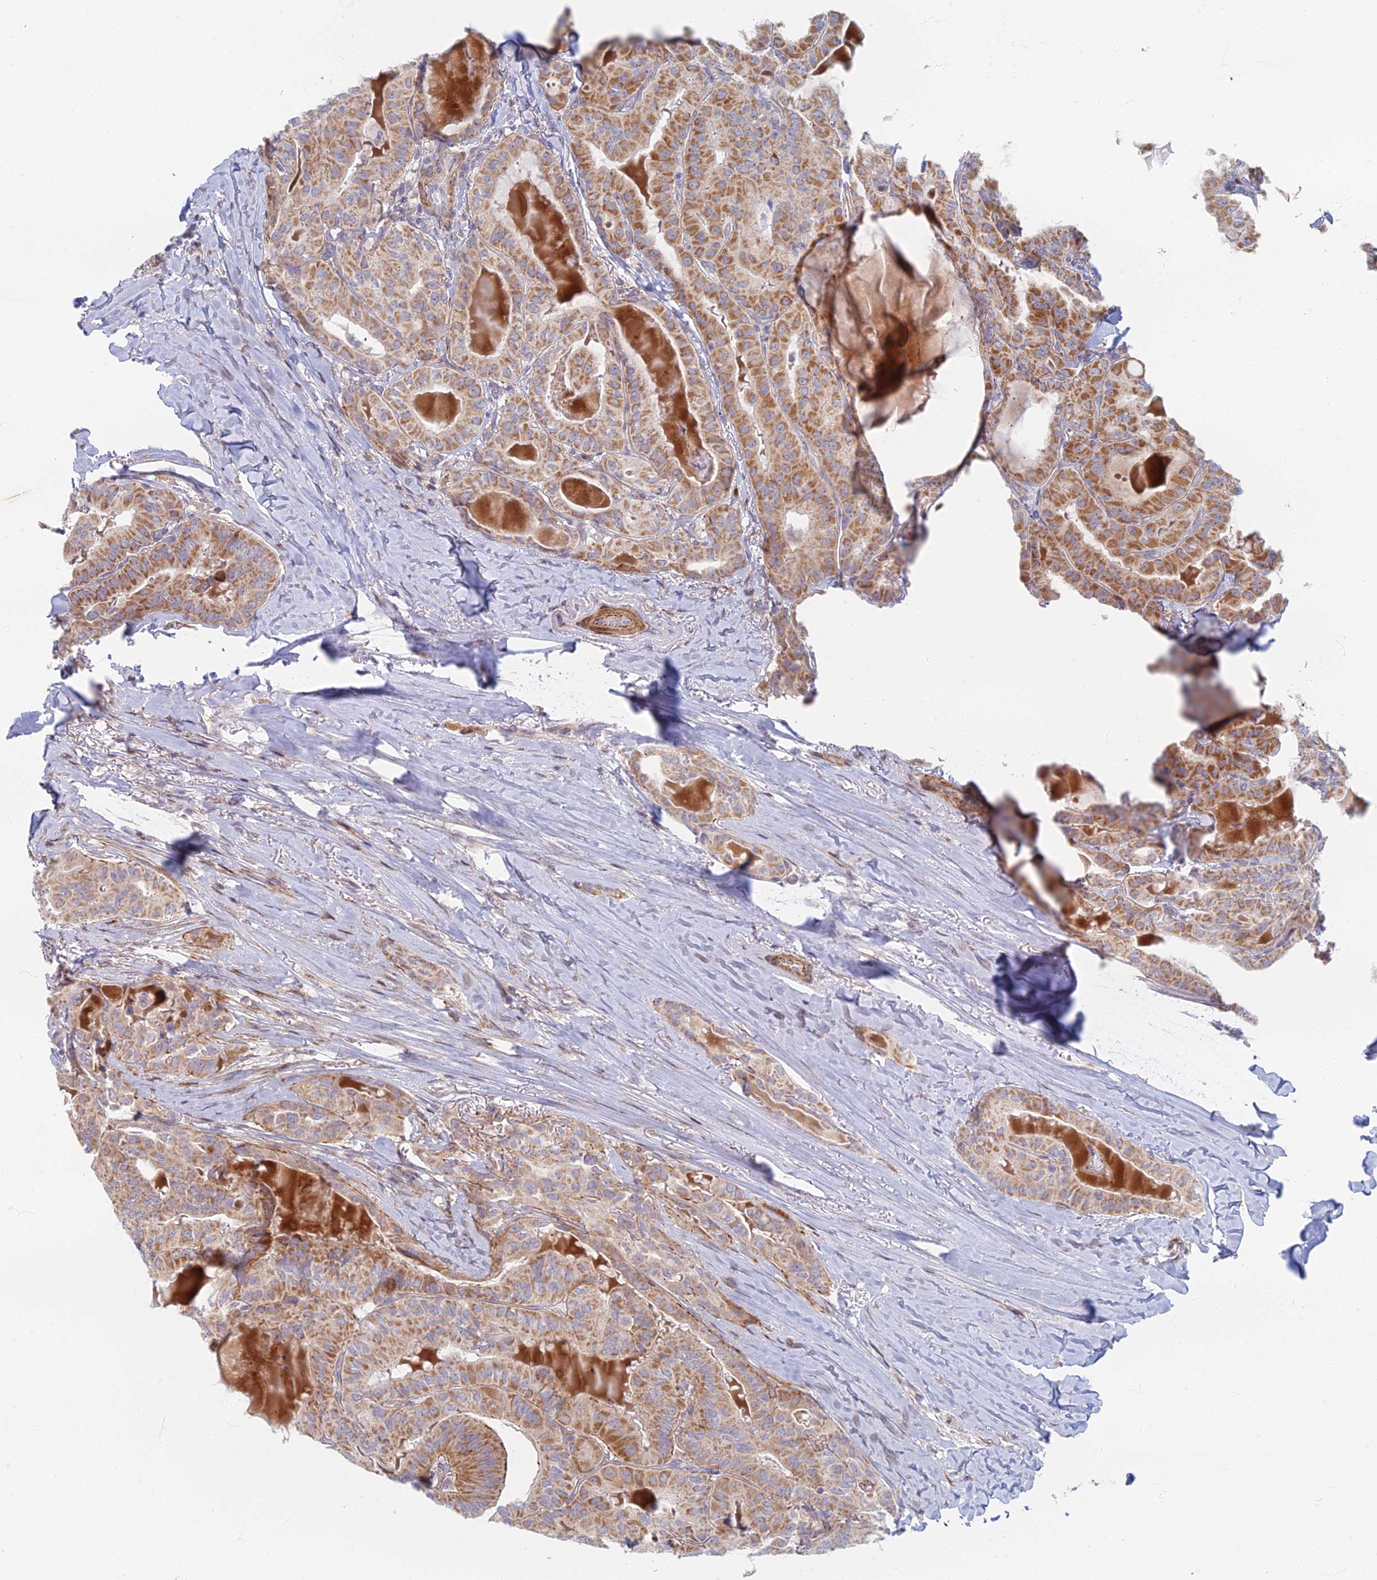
{"staining": {"intensity": "moderate", "quantity": ">75%", "location": "cytoplasmic/membranous"}, "tissue": "thyroid cancer", "cell_type": "Tumor cells", "image_type": "cancer", "snomed": [{"axis": "morphology", "description": "Papillary adenocarcinoma, NOS"}, {"axis": "topography", "description": "Thyroid gland"}], "caption": "This is an image of immunohistochemistry staining of thyroid cancer, which shows moderate staining in the cytoplasmic/membranous of tumor cells.", "gene": "C15orf40", "patient": {"sex": "female", "age": 68}}